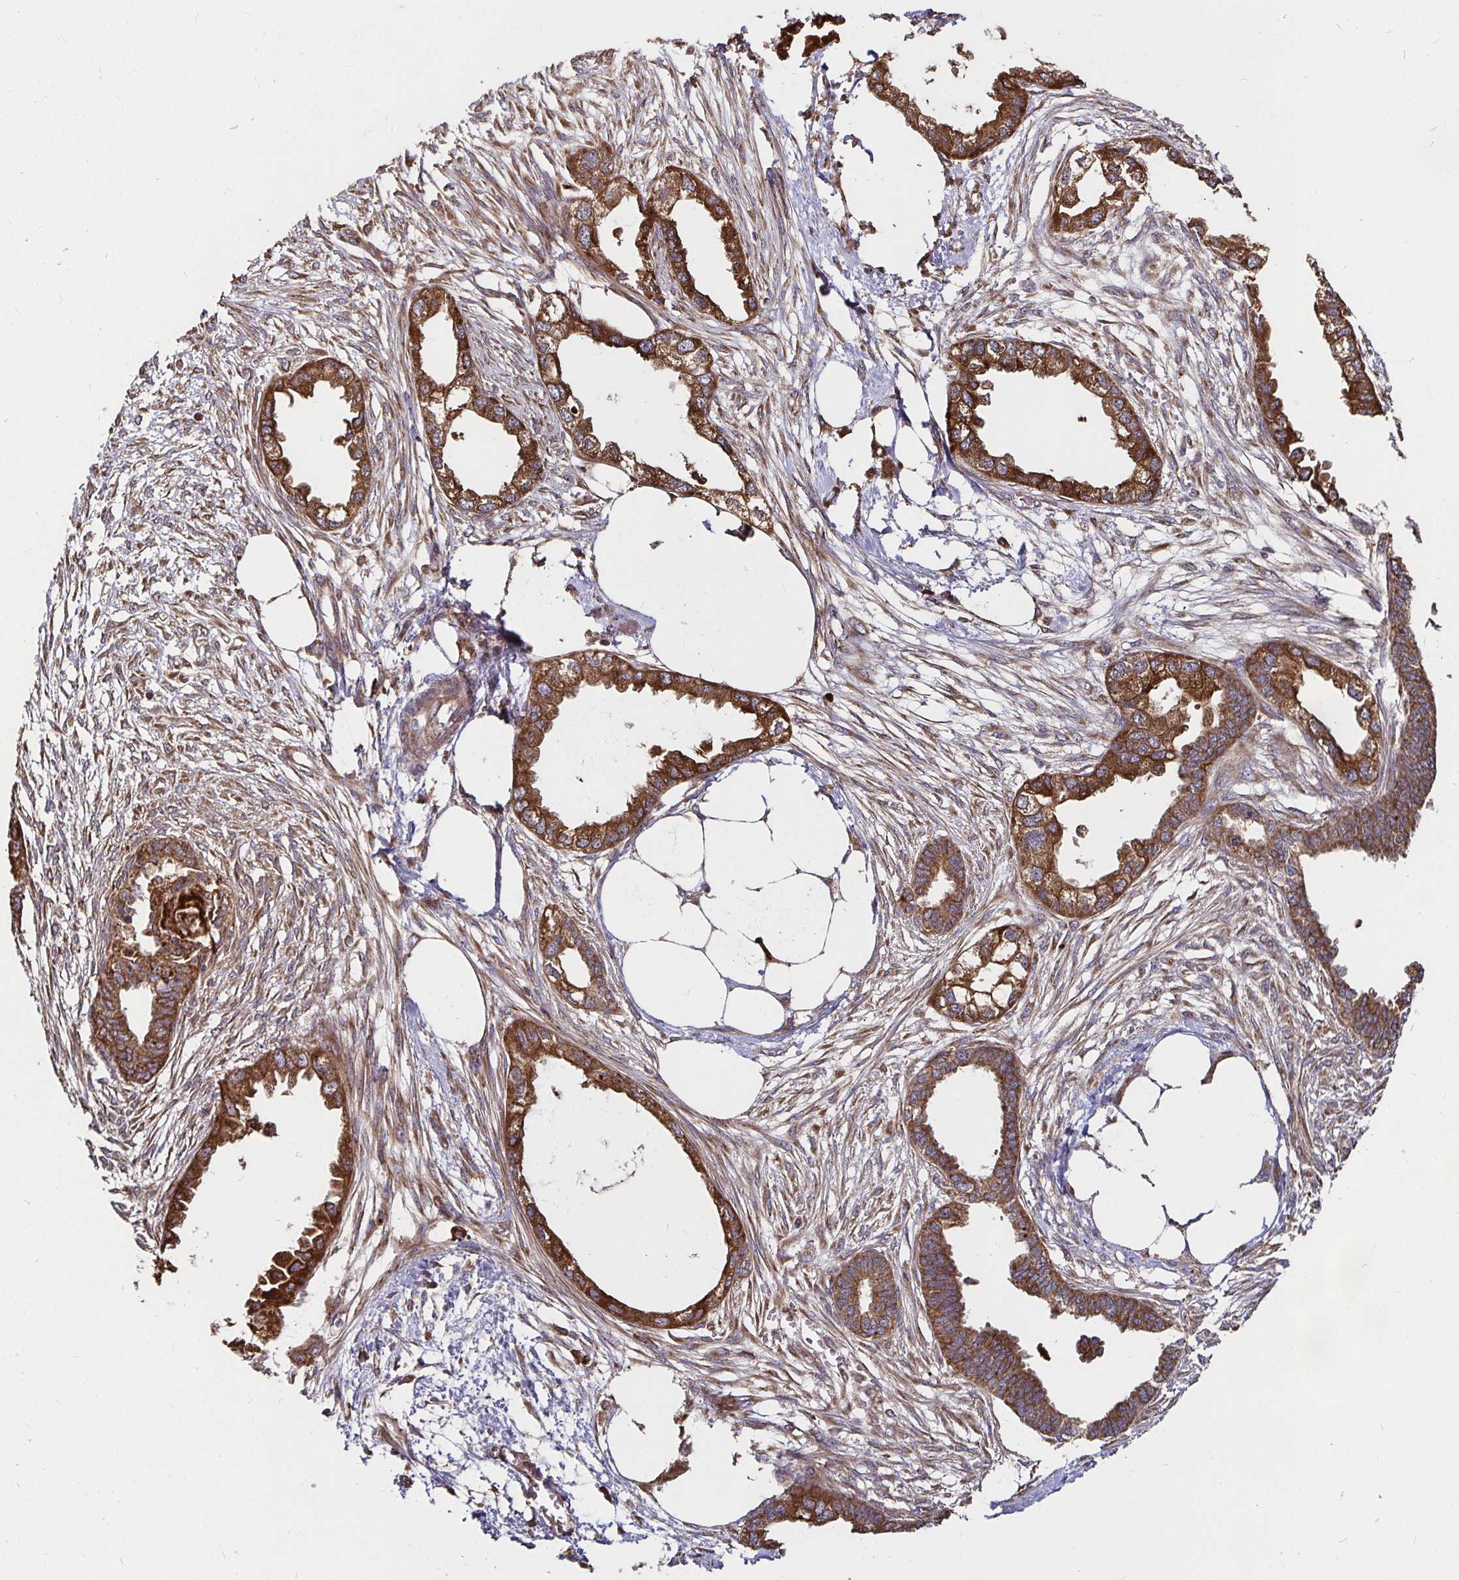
{"staining": {"intensity": "strong", "quantity": ">75%", "location": "cytoplasmic/membranous"}, "tissue": "endometrial cancer", "cell_type": "Tumor cells", "image_type": "cancer", "snomed": [{"axis": "morphology", "description": "Adenocarcinoma, NOS"}, {"axis": "morphology", "description": "Adenocarcinoma, metastatic, NOS"}, {"axis": "topography", "description": "Adipose tissue"}, {"axis": "topography", "description": "Endometrium"}], "caption": "A high-resolution histopathology image shows immunohistochemistry staining of endometrial cancer, which reveals strong cytoplasmic/membranous staining in about >75% of tumor cells.", "gene": "MLST8", "patient": {"sex": "female", "age": 67}}